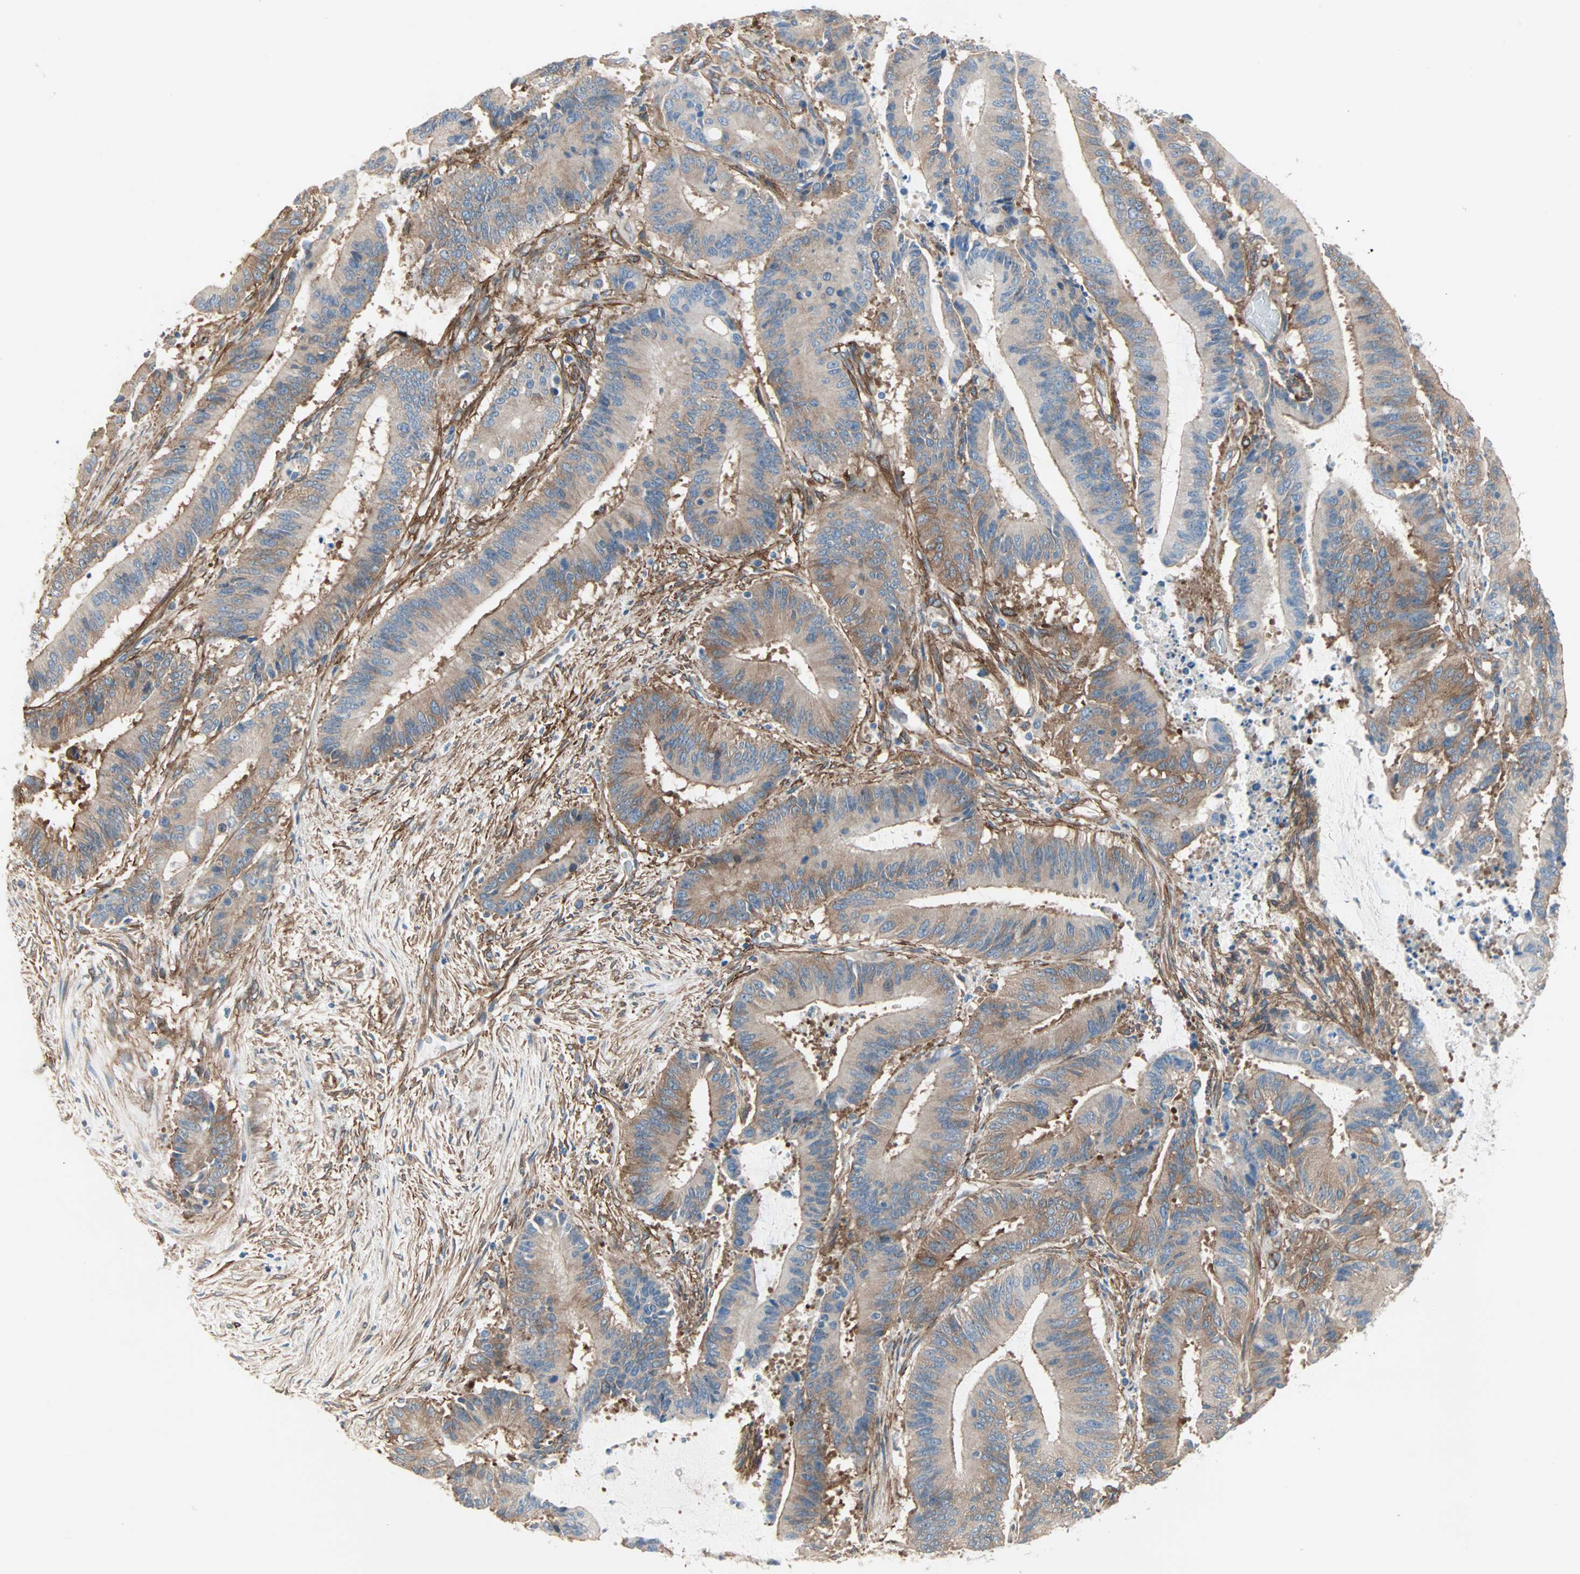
{"staining": {"intensity": "moderate", "quantity": ">75%", "location": "cytoplasmic/membranous"}, "tissue": "liver cancer", "cell_type": "Tumor cells", "image_type": "cancer", "snomed": [{"axis": "morphology", "description": "Cholangiocarcinoma"}, {"axis": "topography", "description": "Liver"}], "caption": "Immunohistochemical staining of human cholangiocarcinoma (liver) shows medium levels of moderate cytoplasmic/membranous expression in about >75% of tumor cells. (IHC, brightfield microscopy, high magnification).", "gene": "EPB41L2", "patient": {"sex": "female", "age": 73}}